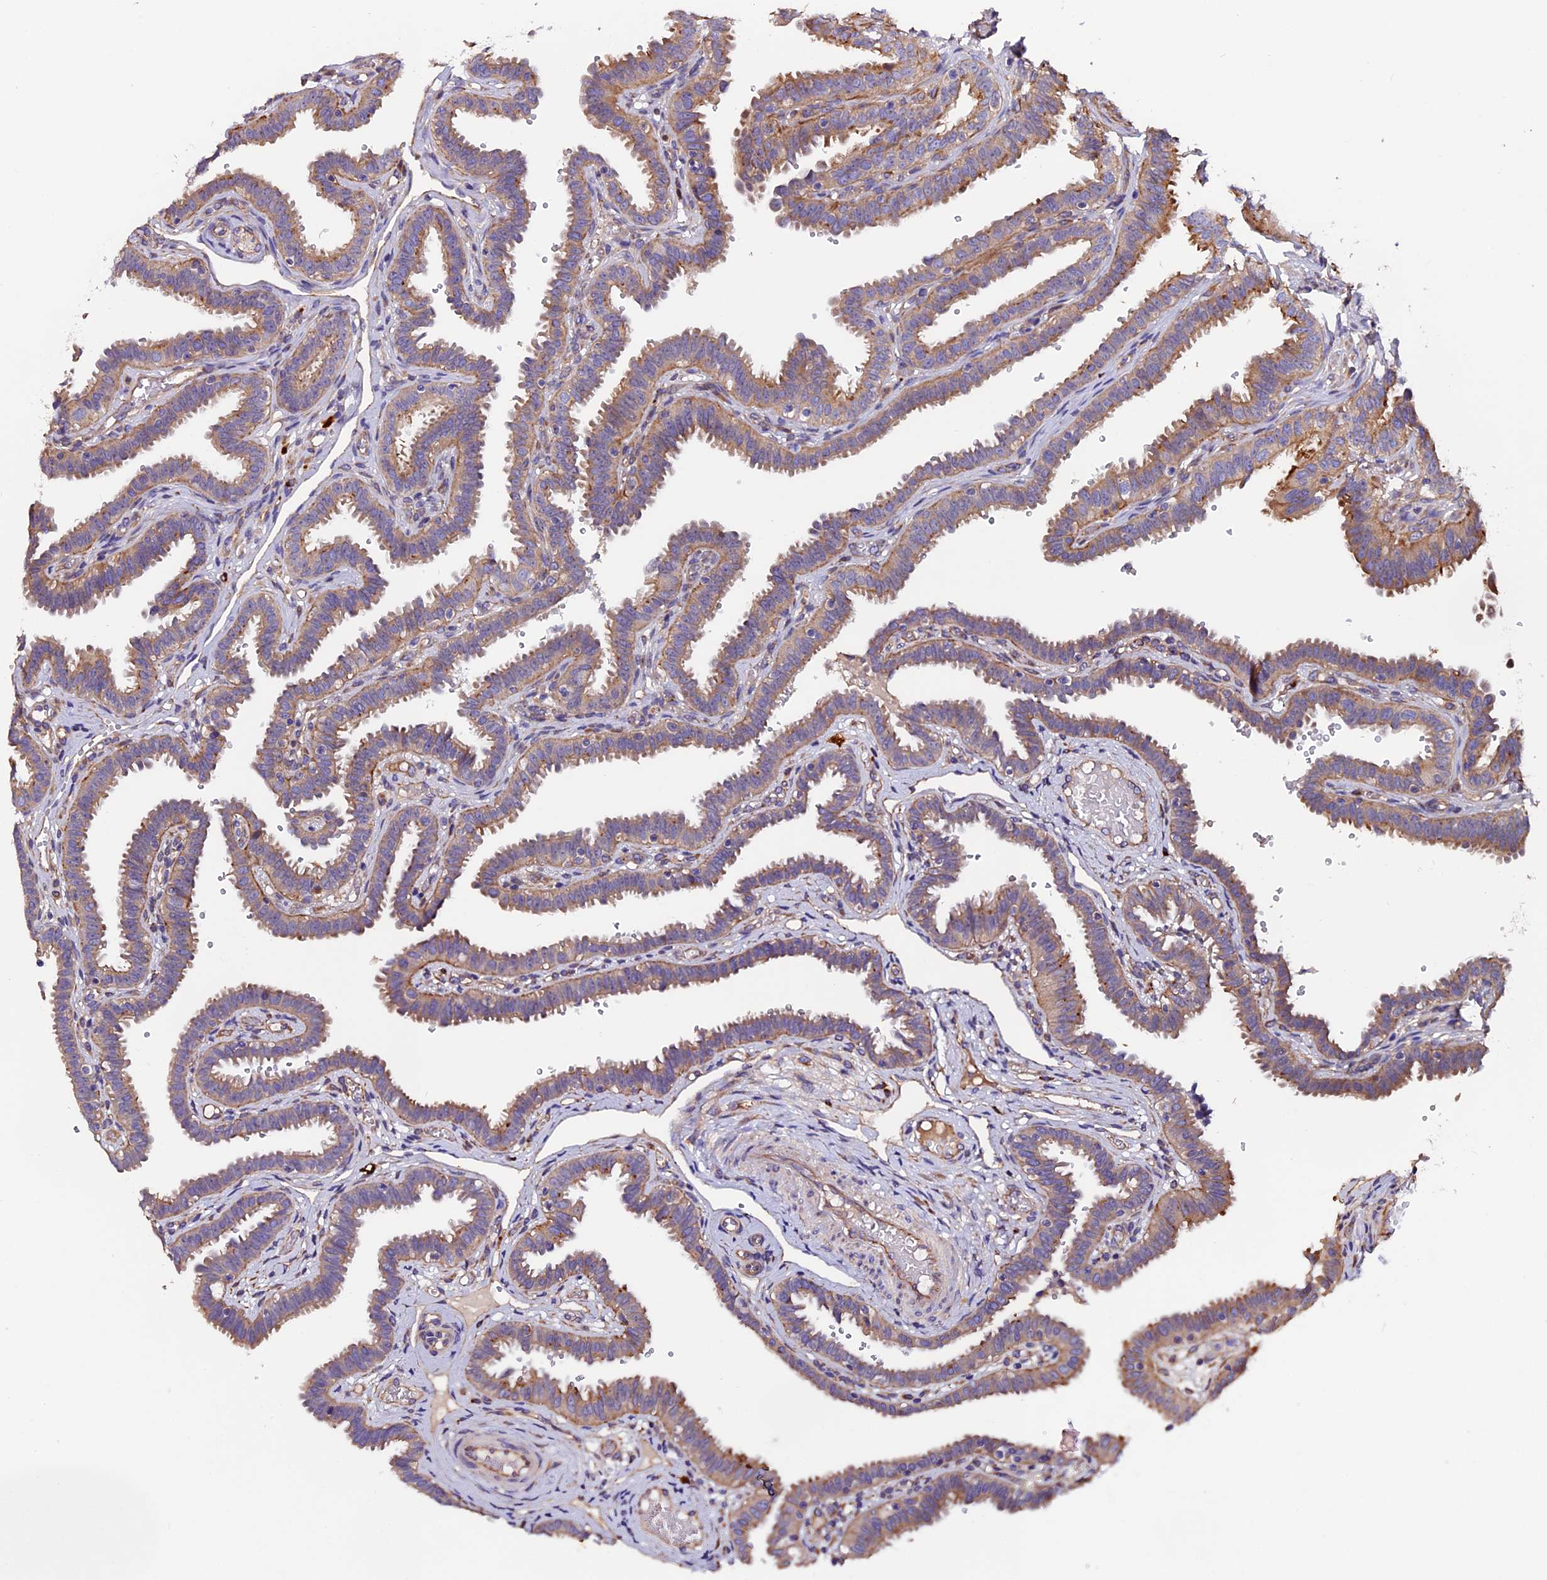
{"staining": {"intensity": "moderate", "quantity": ">75%", "location": "cytoplasmic/membranous"}, "tissue": "fallopian tube", "cell_type": "Glandular cells", "image_type": "normal", "snomed": [{"axis": "morphology", "description": "Normal tissue, NOS"}, {"axis": "topography", "description": "Fallopian tube"}], "caption": "Immunohistochemical staining of unremarkable human fallopian tube reveals >75% levels of moderate cytoplasmic/membranous protein positivity in about >75% of glandular cells.", "gene": "CLN5", "patient": {"sex": "female", "age": 37}}